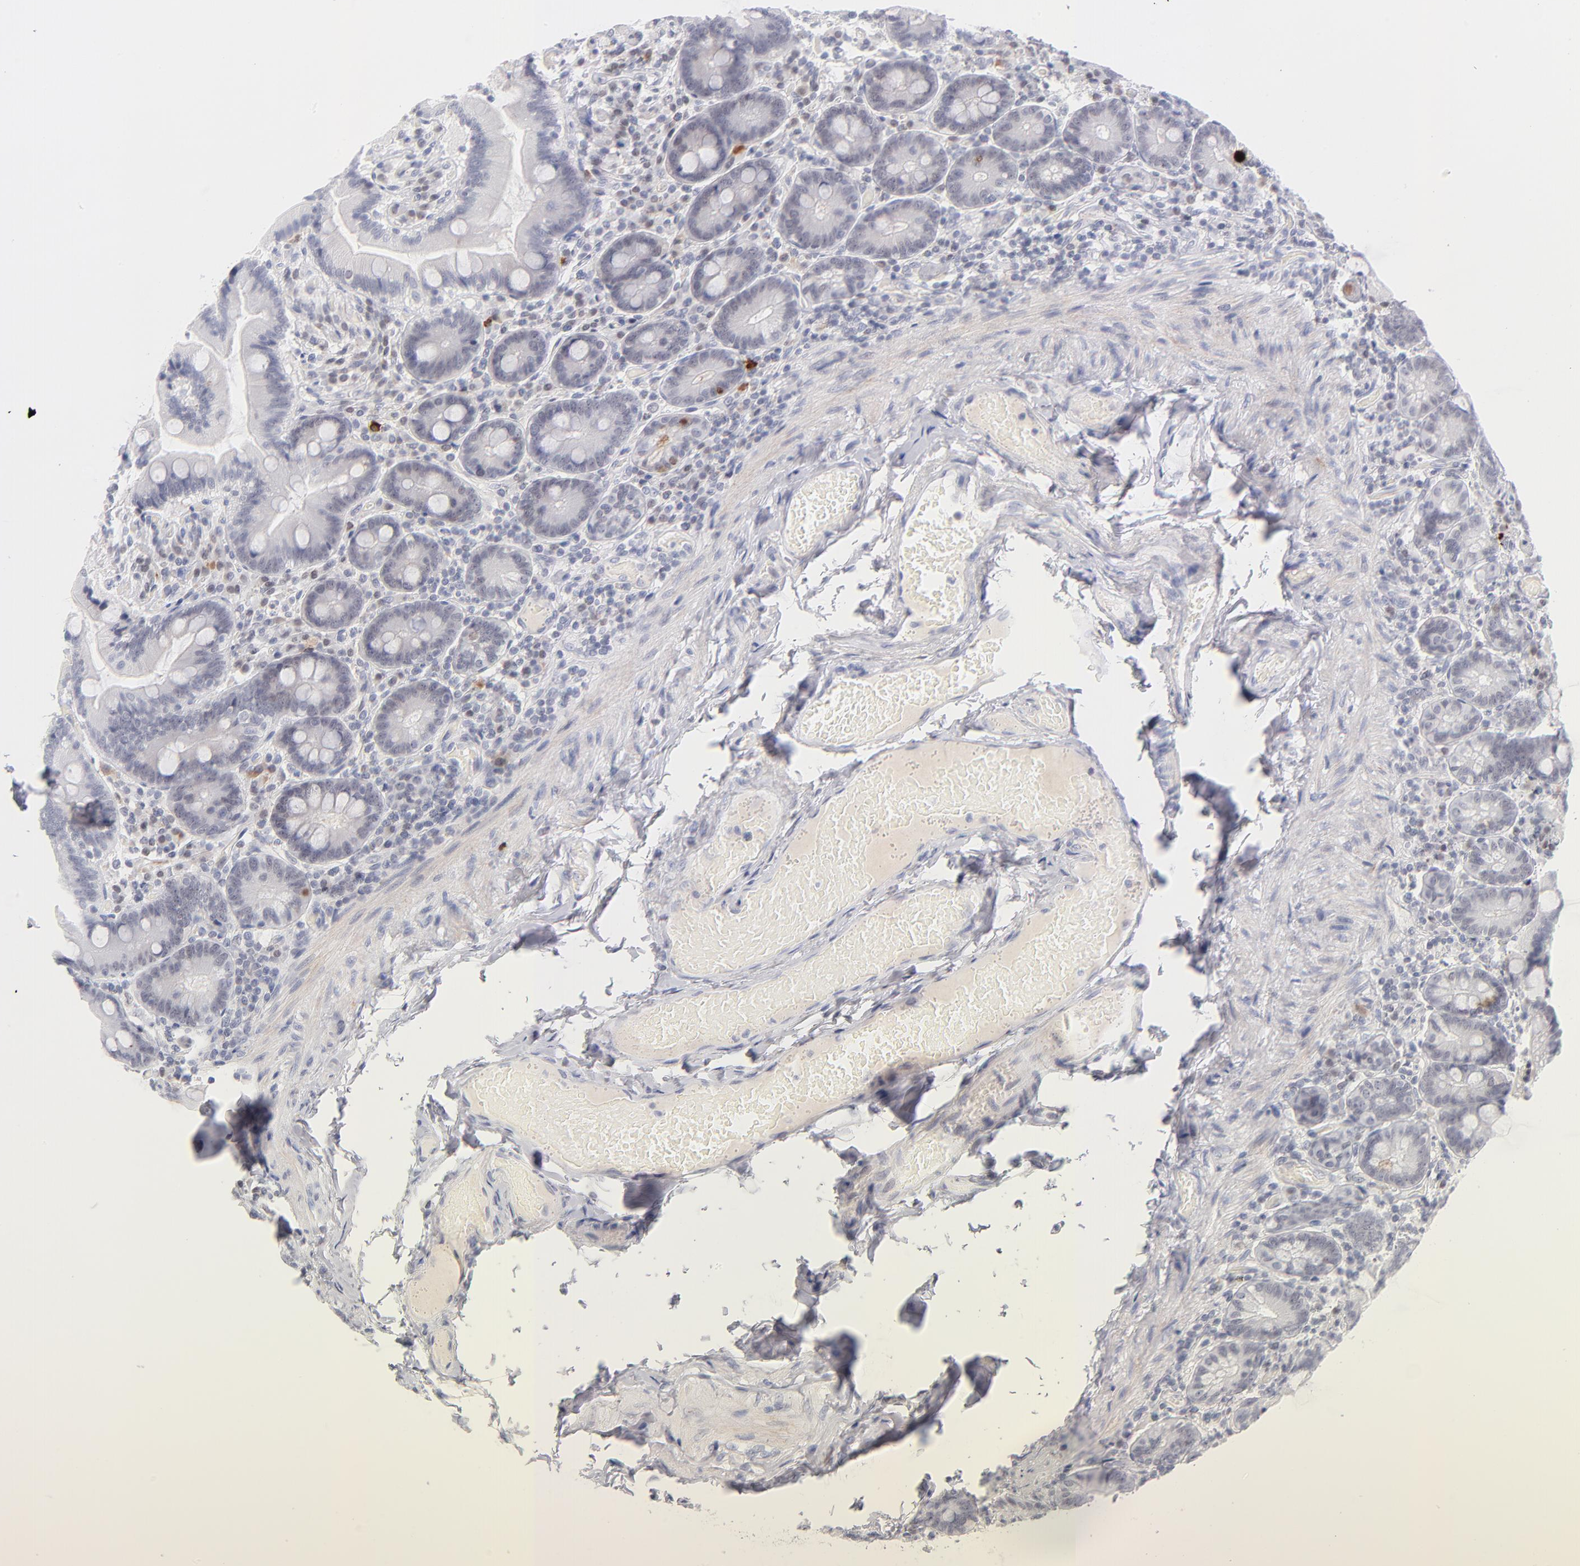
{"staining": {"intensity": "weak", "quantity": "<25%", "location": "nuclear"}, "tissue": "duodenum", "cell_type": "Glandular cells", "image_type": "normal", "snomed": [{"axis": "morphology", "description": "Normal tissue, NOS"}, {"axis": "topography", "description": "Duodenum"}], "caption": "A high-resolution photomicrograph shows immunohistochemistry (IHC) staining of unremarkable duodenum, which exhibits no significant expression in glandular cells.", "gene": "PARP1", "patient": {"sex": "male", "age": 66}}